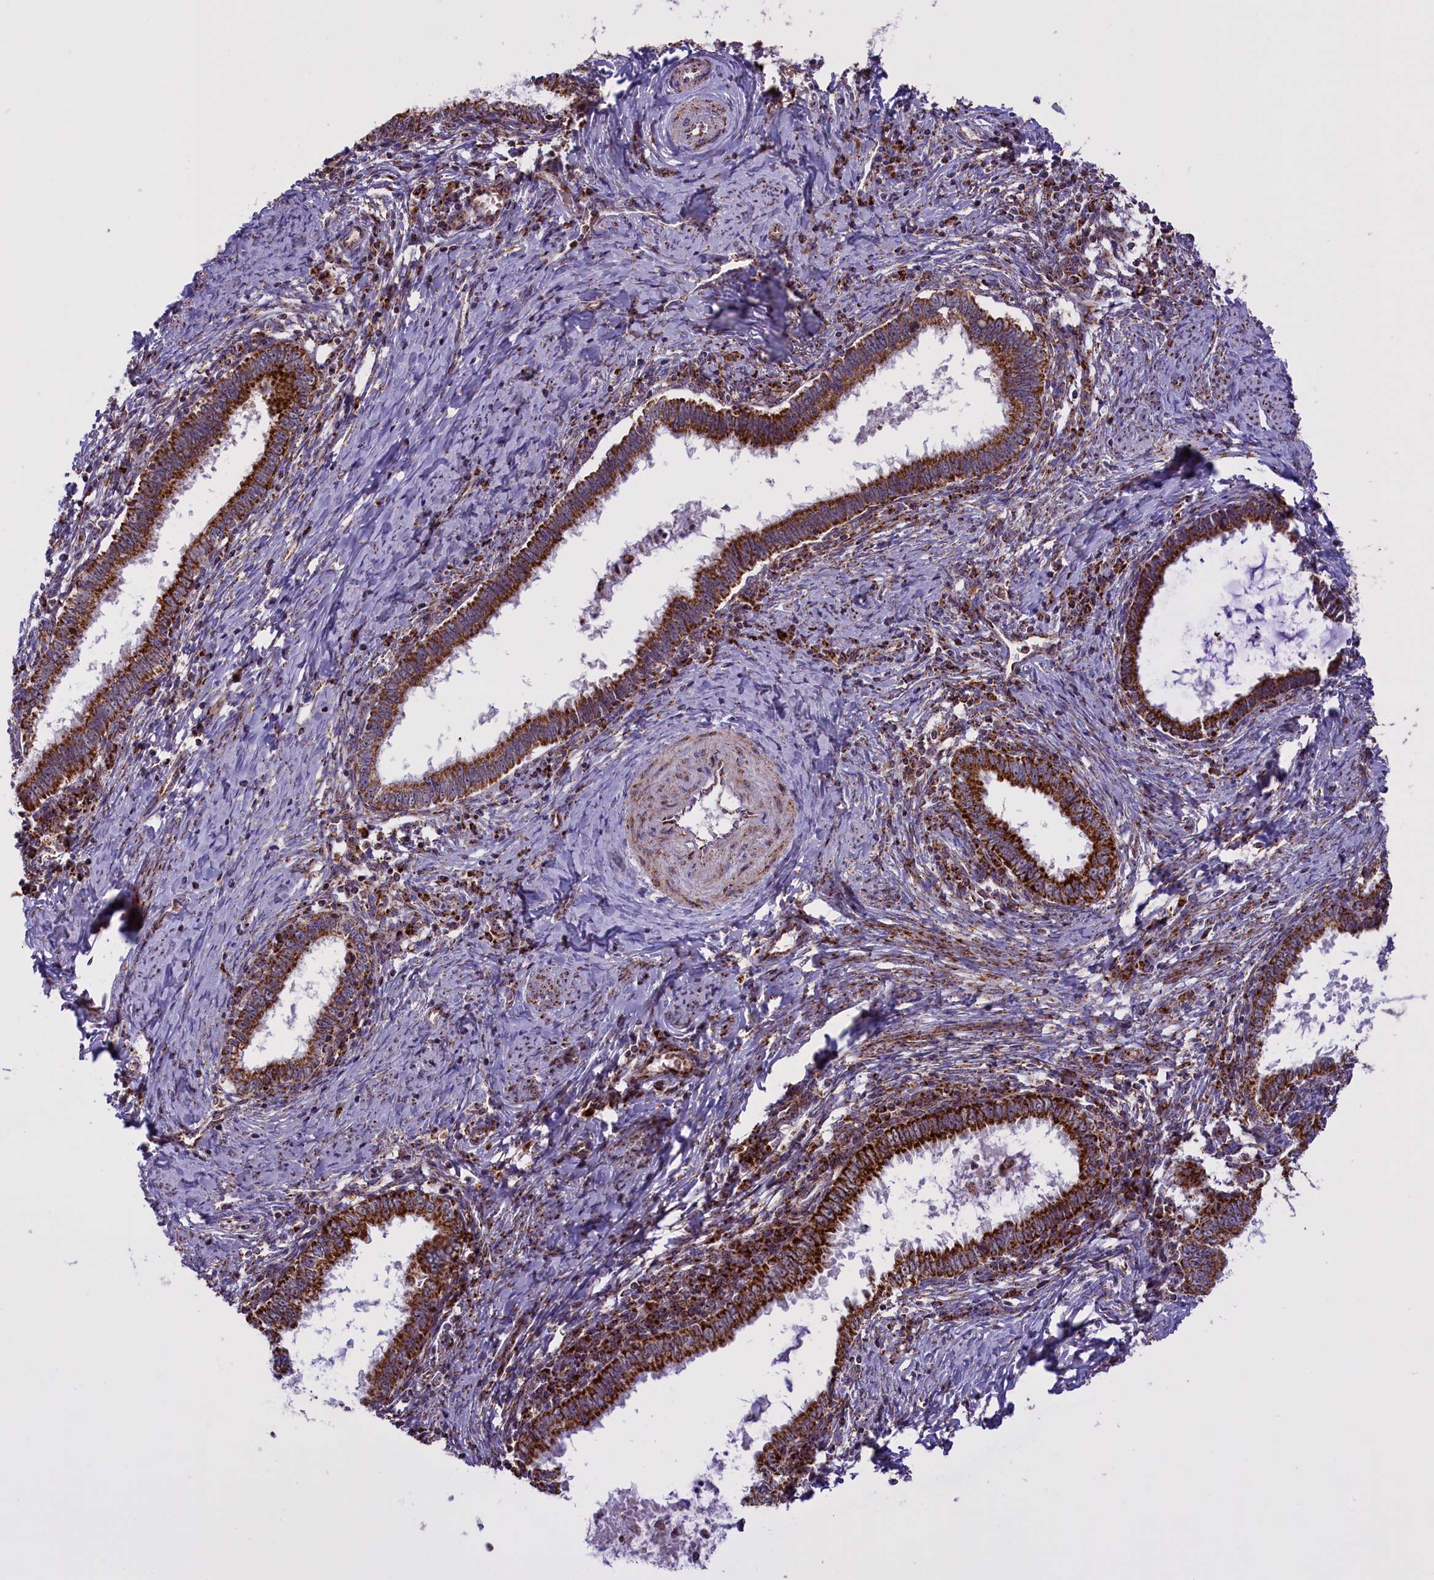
{"staining": {"intensity": "strong", "quantity": ">75%", "location": "cytoplasmic/membranous"}, "tissue": "cervical cancer", "cell_type": "Tumor cells", "image_type": "cancer", "snomed": [{"axis": "morphology", "description": "Adenocarcinoma, NOS"}, {"axis": "topography", "description": "Cervix"}], "caption": "IHC histopathology image of neoplastic tissue: human cervical adenocarcinoma stained using immunohistochemistry displays high levels of strong protein expression localized specifically in the cytoplasmic/membranous of tumor cells, appearing as a cytoplasmic/membranous brown color.", "gene": "NDUFS5", "patient": {"sex": "female", "age": 36}}